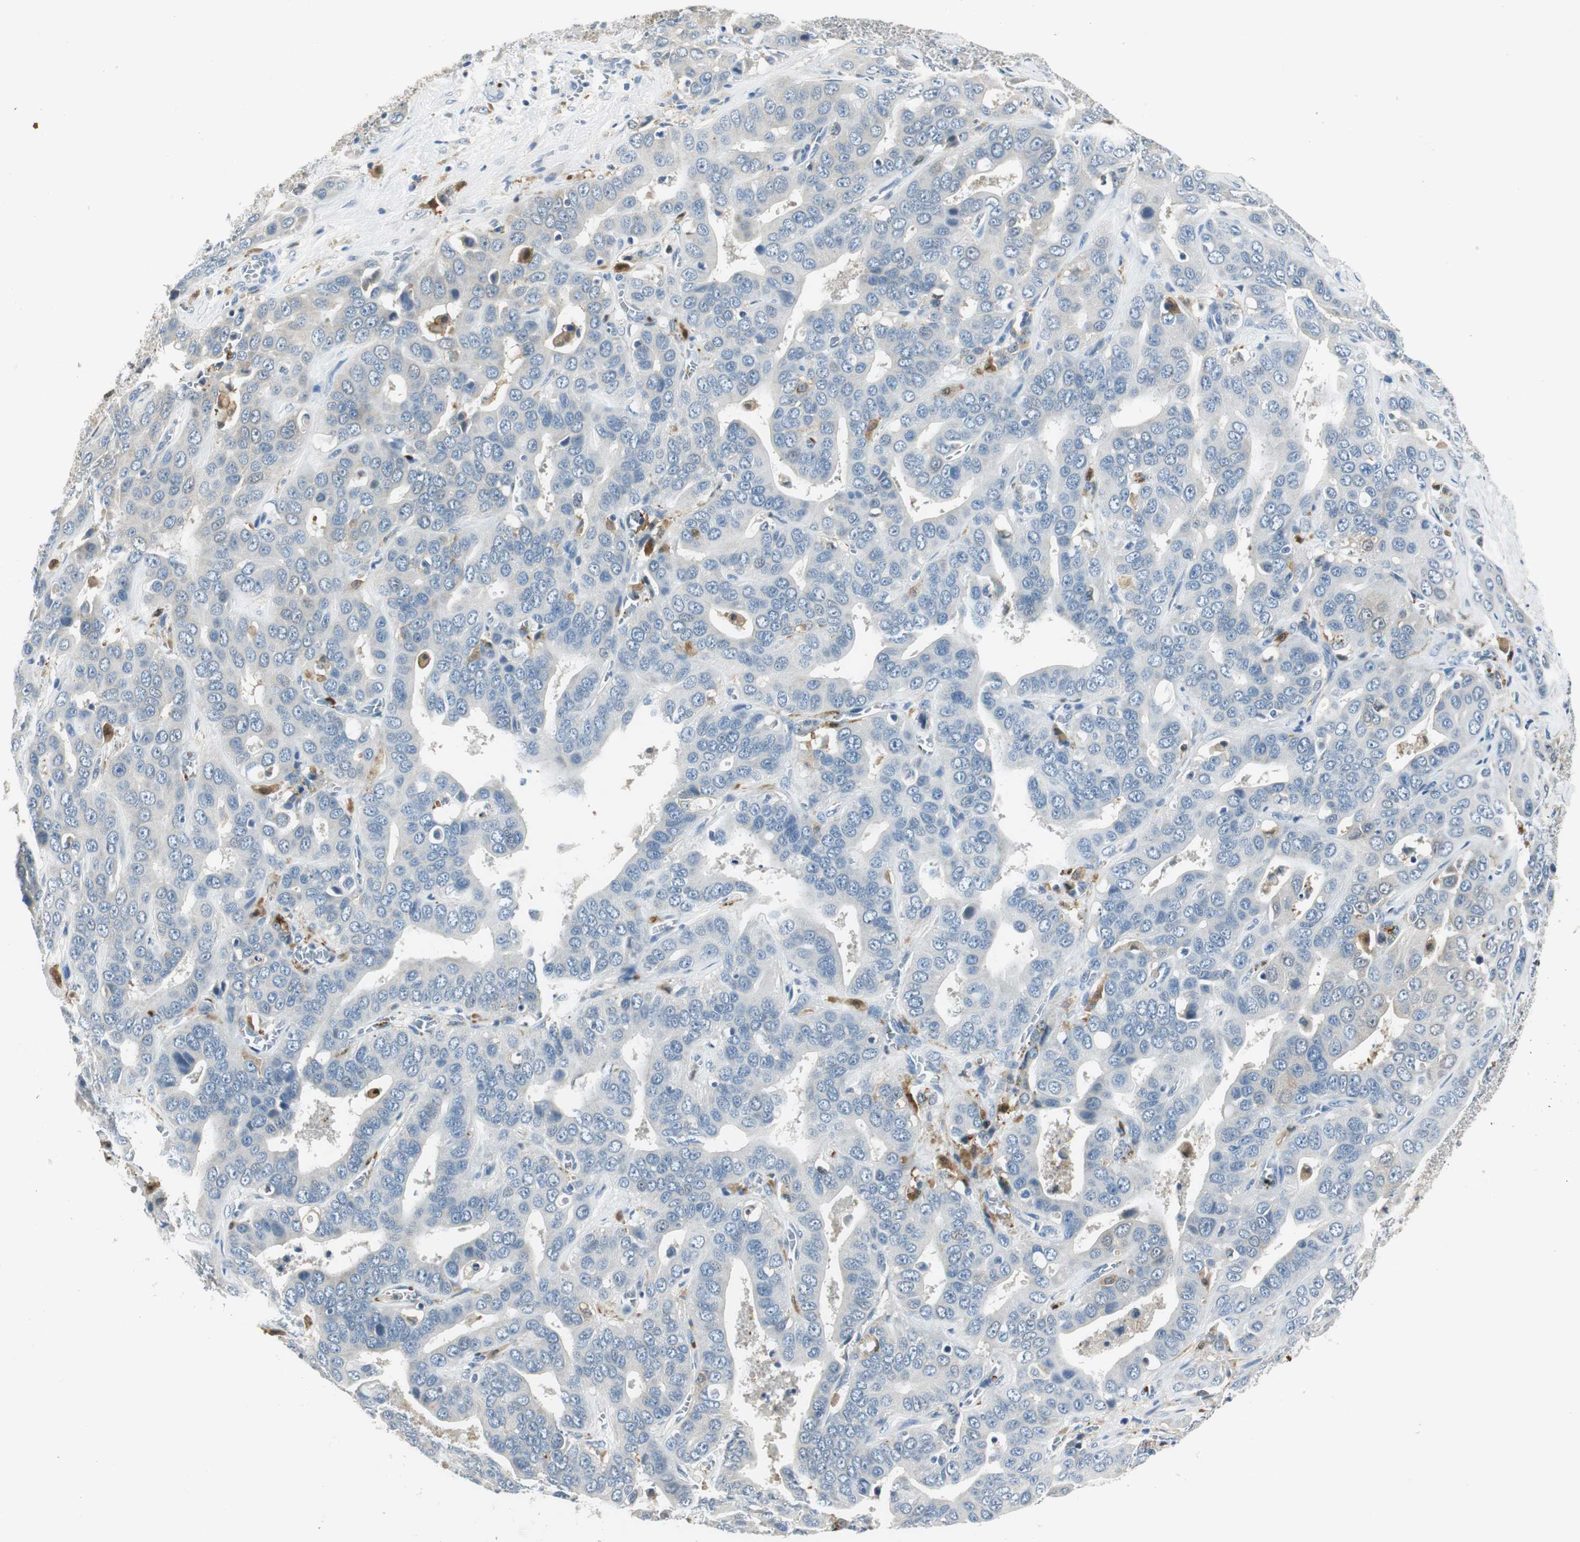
{"staining": {"intensity": "weak", "quantity": "<25%", "location": "cytoplasmic/membranous"}, "tissue": "liver cancer", "cell_type": "Tumor cells", "image_type": "cancer", "snomed": [{"axis": "morphology", "description": "Cholangiocarcinoma"}, {"axis": "topography", "description": "Liver"}], "caption": "A photomicrograph of cholangiocarcinoma (liver) stained for a protein displays no brown staining in tumor cells.", "gene": "ME1", "patient": {"sex": "female", "age": 52}}